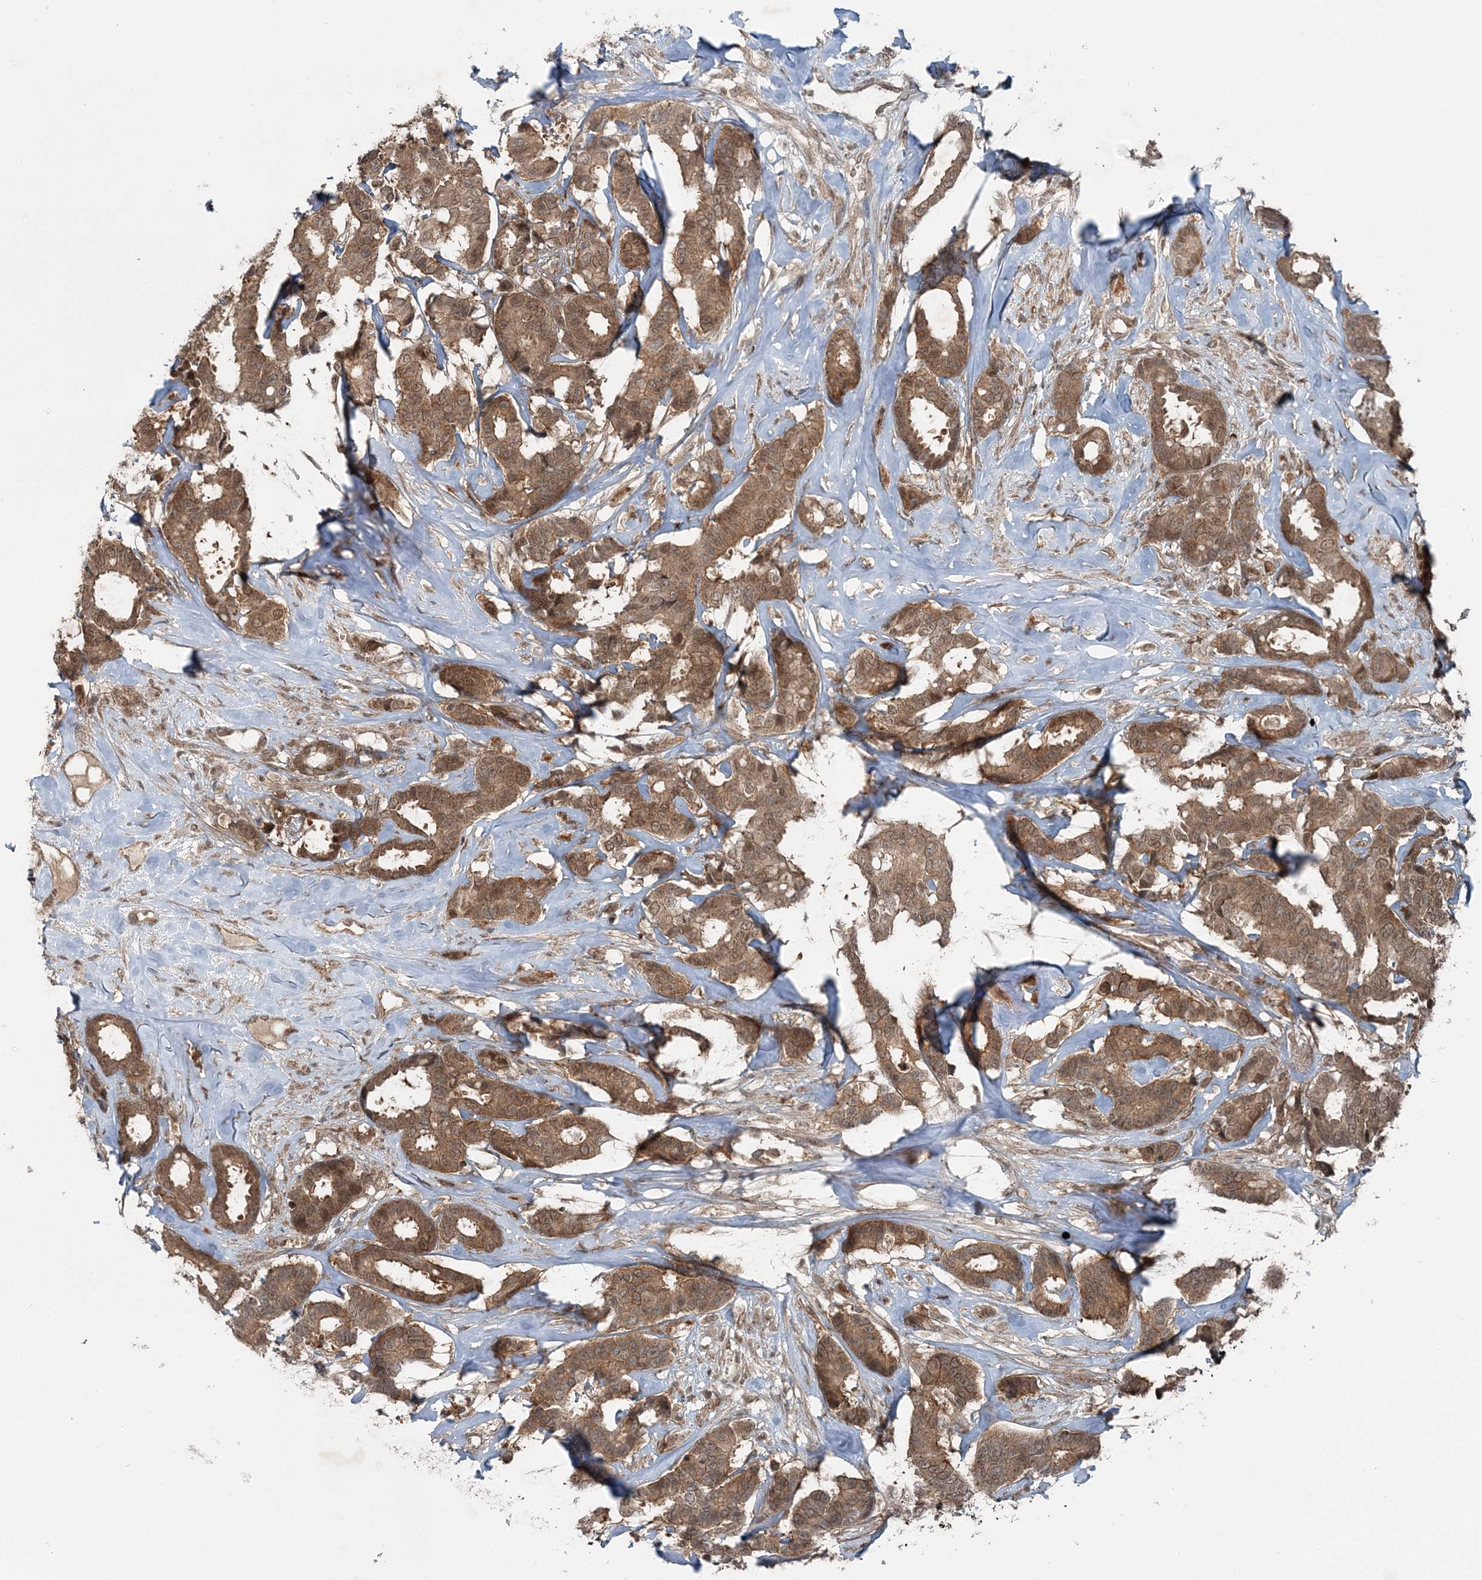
{"staining": {"intensity": "moderate", "quantity": ">75%", "location": "cytoplasmic/membranous,nuclear"}, "tissue": "breast cancer", "cell_type": "Tumor cells", "image_type": "cancer", "snomed": [{"axis": "morphology", "description": "Duct carcinoma"}, {"axis": "topography", "description": "Breast"}], "caption": "Moderate cytoplasmic/membranous and nuclear positivity is seen in approximately >75% of tumor cells in breast invasive ductal carcinoma. (Brightfield microscopy of DAB IHC at high magnification).", "gene": "FBXL17", "patient": {"sex": "female", "age": 87}}